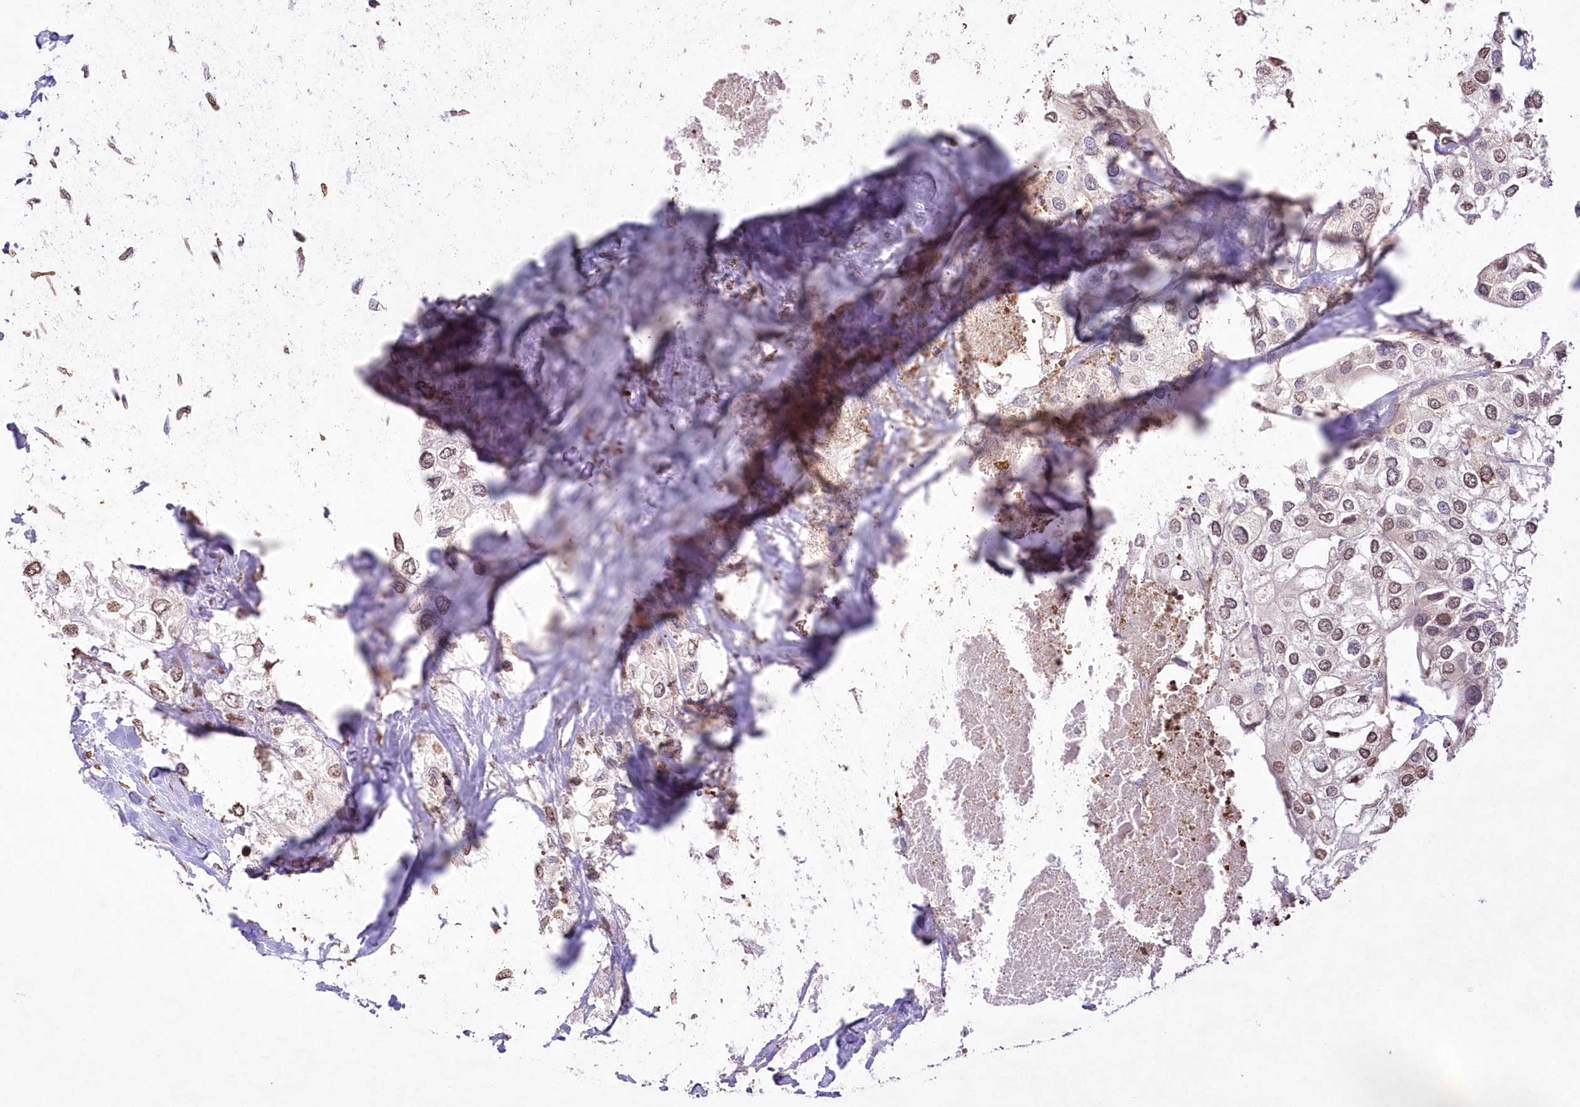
{"staining": {"intensity": "moderate", "quantity": ">75%", "location": "nuclear"}, "tissue": "urothelial cancer", "cell_type": "Tumor cells", "image_type": "cancer", "snomed": [{"axis": "morphology", "description": "Urothelial carcinoma, High grade"}, {"axis": "topography", "description": "Urinary bladder"}], "caption": "A medium amount of moderate nuclear expression is present in about >75% of tumor cells in urothelial cancer tissue. The staining is performed using DAB brown chromogen to label protein expression. The nuclei are counter-stained blue using hematoxylin.", "gene": "FCHO2", "patient": {"sex": "male", "age": 64}}